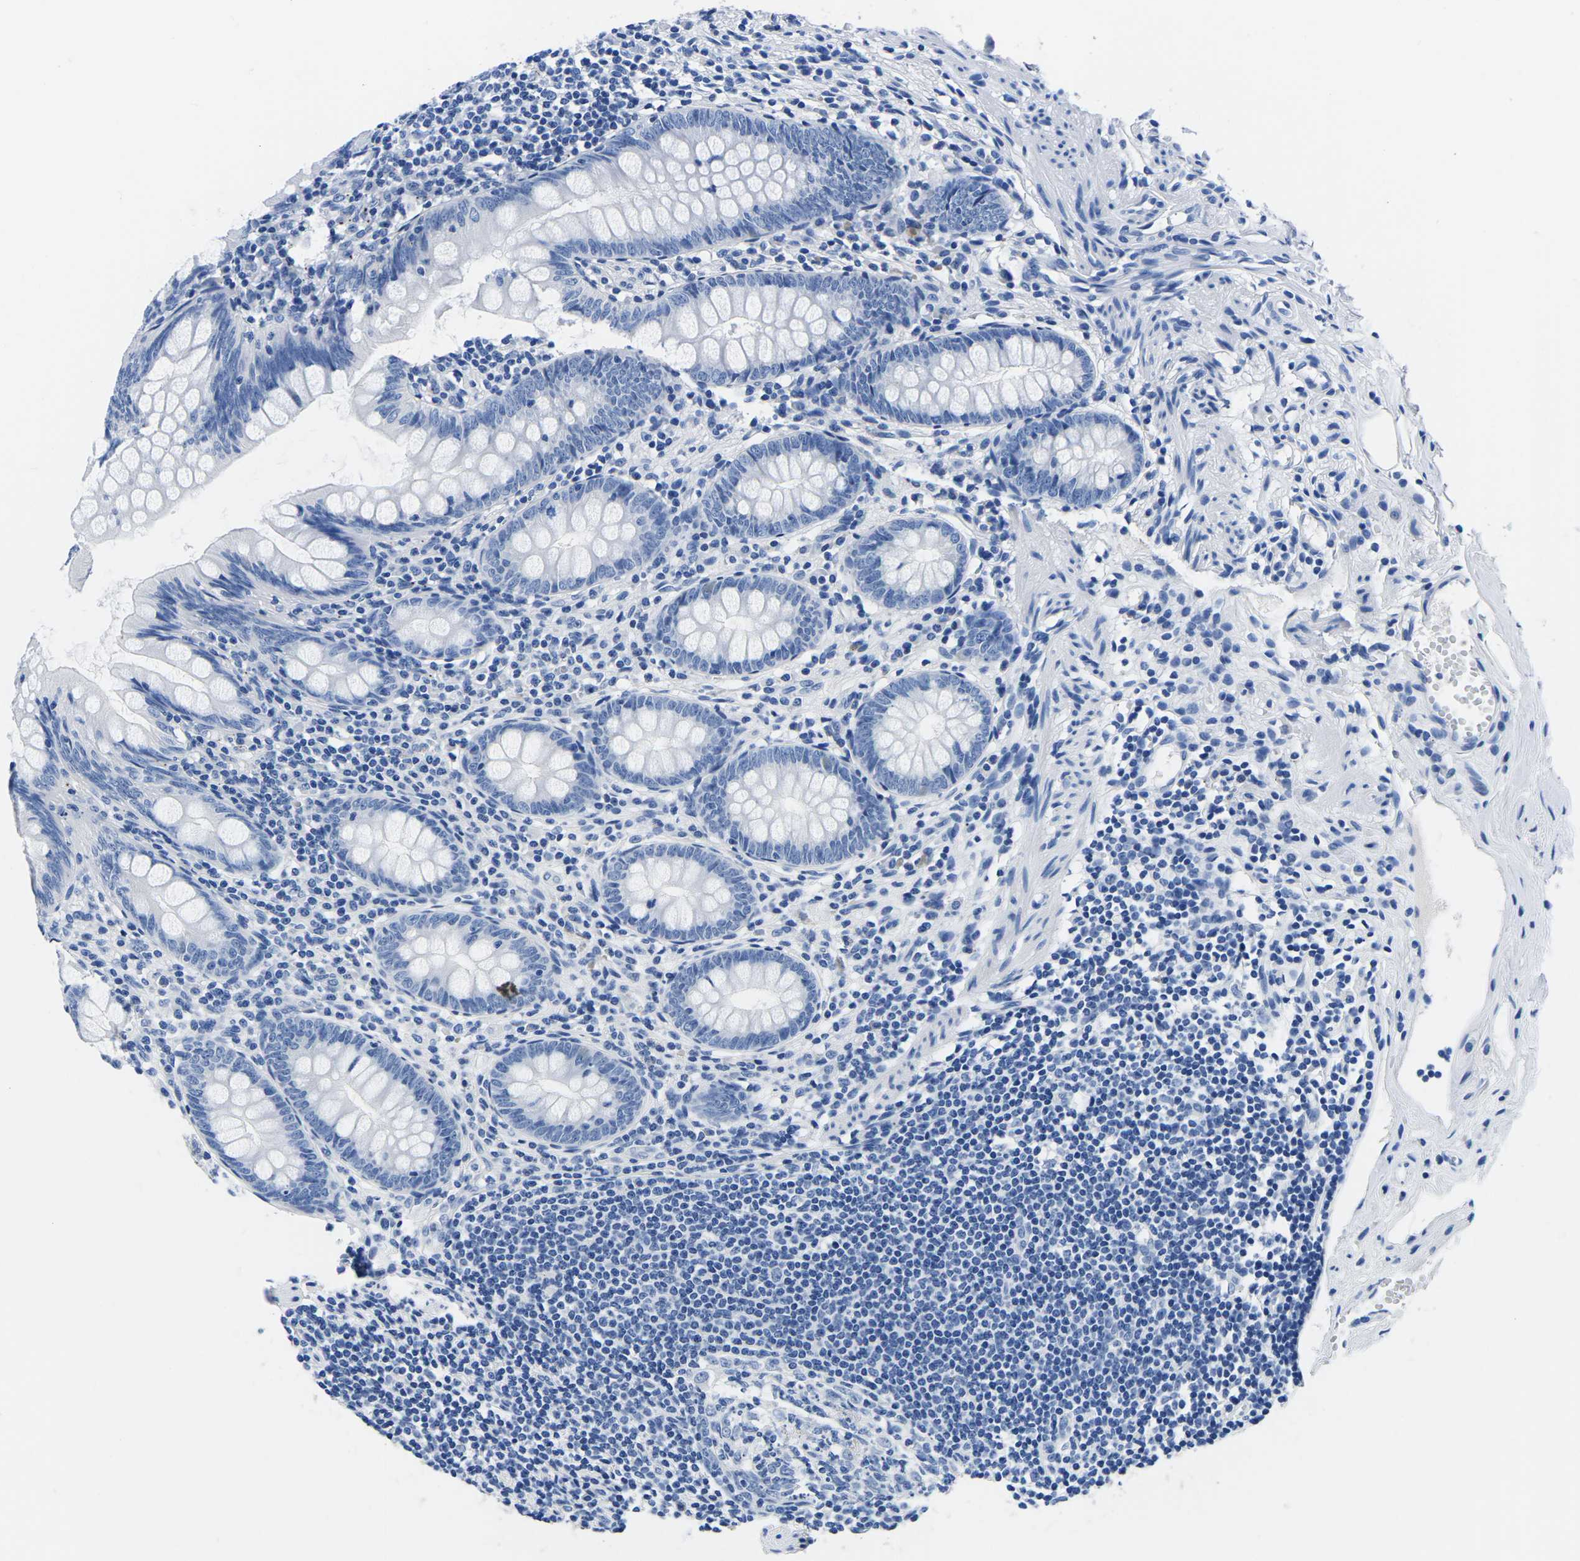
{"staining": {"intensity": "negative", "quantity": "none", "location": "none"}, "tissue": "appendix", "cell_type": "Glandular cells", "image_type": "normal", "snomed": [{"axis": "morphology", "description": "Normal tissue, NOS"}, {"axis": "topography", "description": "Appendix"}], "caption": "Immunohistochemistry micrograph of unremarkable appendix: human appendix stained with DAB (3,3'-diaminobenzidine) exhibits no significant protein staining in glandular cells.", "gene": "CYP1A2", "patient": {"sex": "female", "age": 77}}